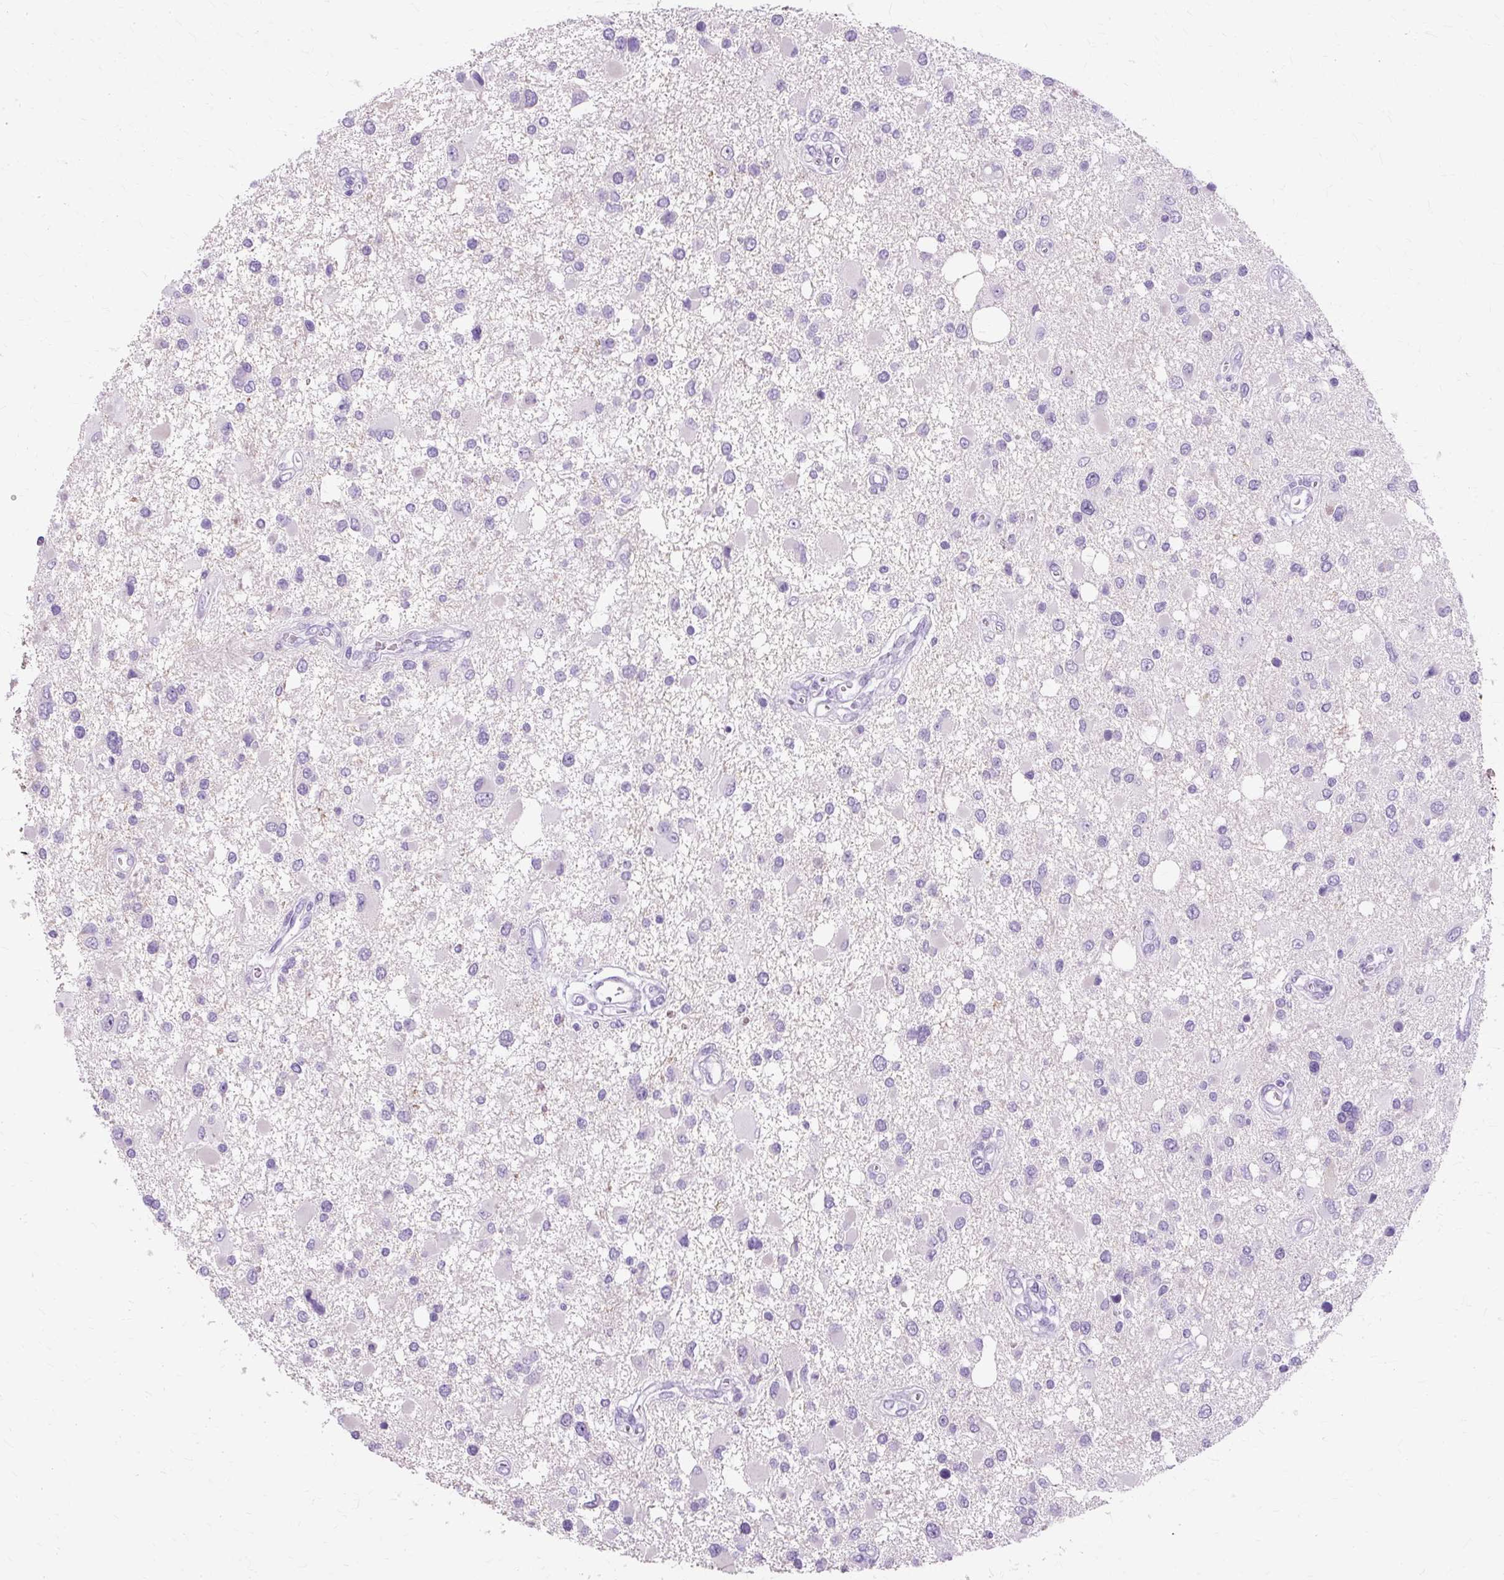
{"staining": {"intensity": "negative", "quantity": "none", "location": "none"}, "tissue": "glioma", "cell_type": "Tumor cells", "image_type": "cancer", "snomed": [{"axis": "morphology", "description": "Glioma, malignant, High grade"}, {"axis": "topography", "description": "Brain"}], "caption": "Human glioma stained for a protein using immunohistochemistry reveals no positivity in tumor cells.", "gene": "TMEM89", "patient": {"sex": "male", "age": 53}}